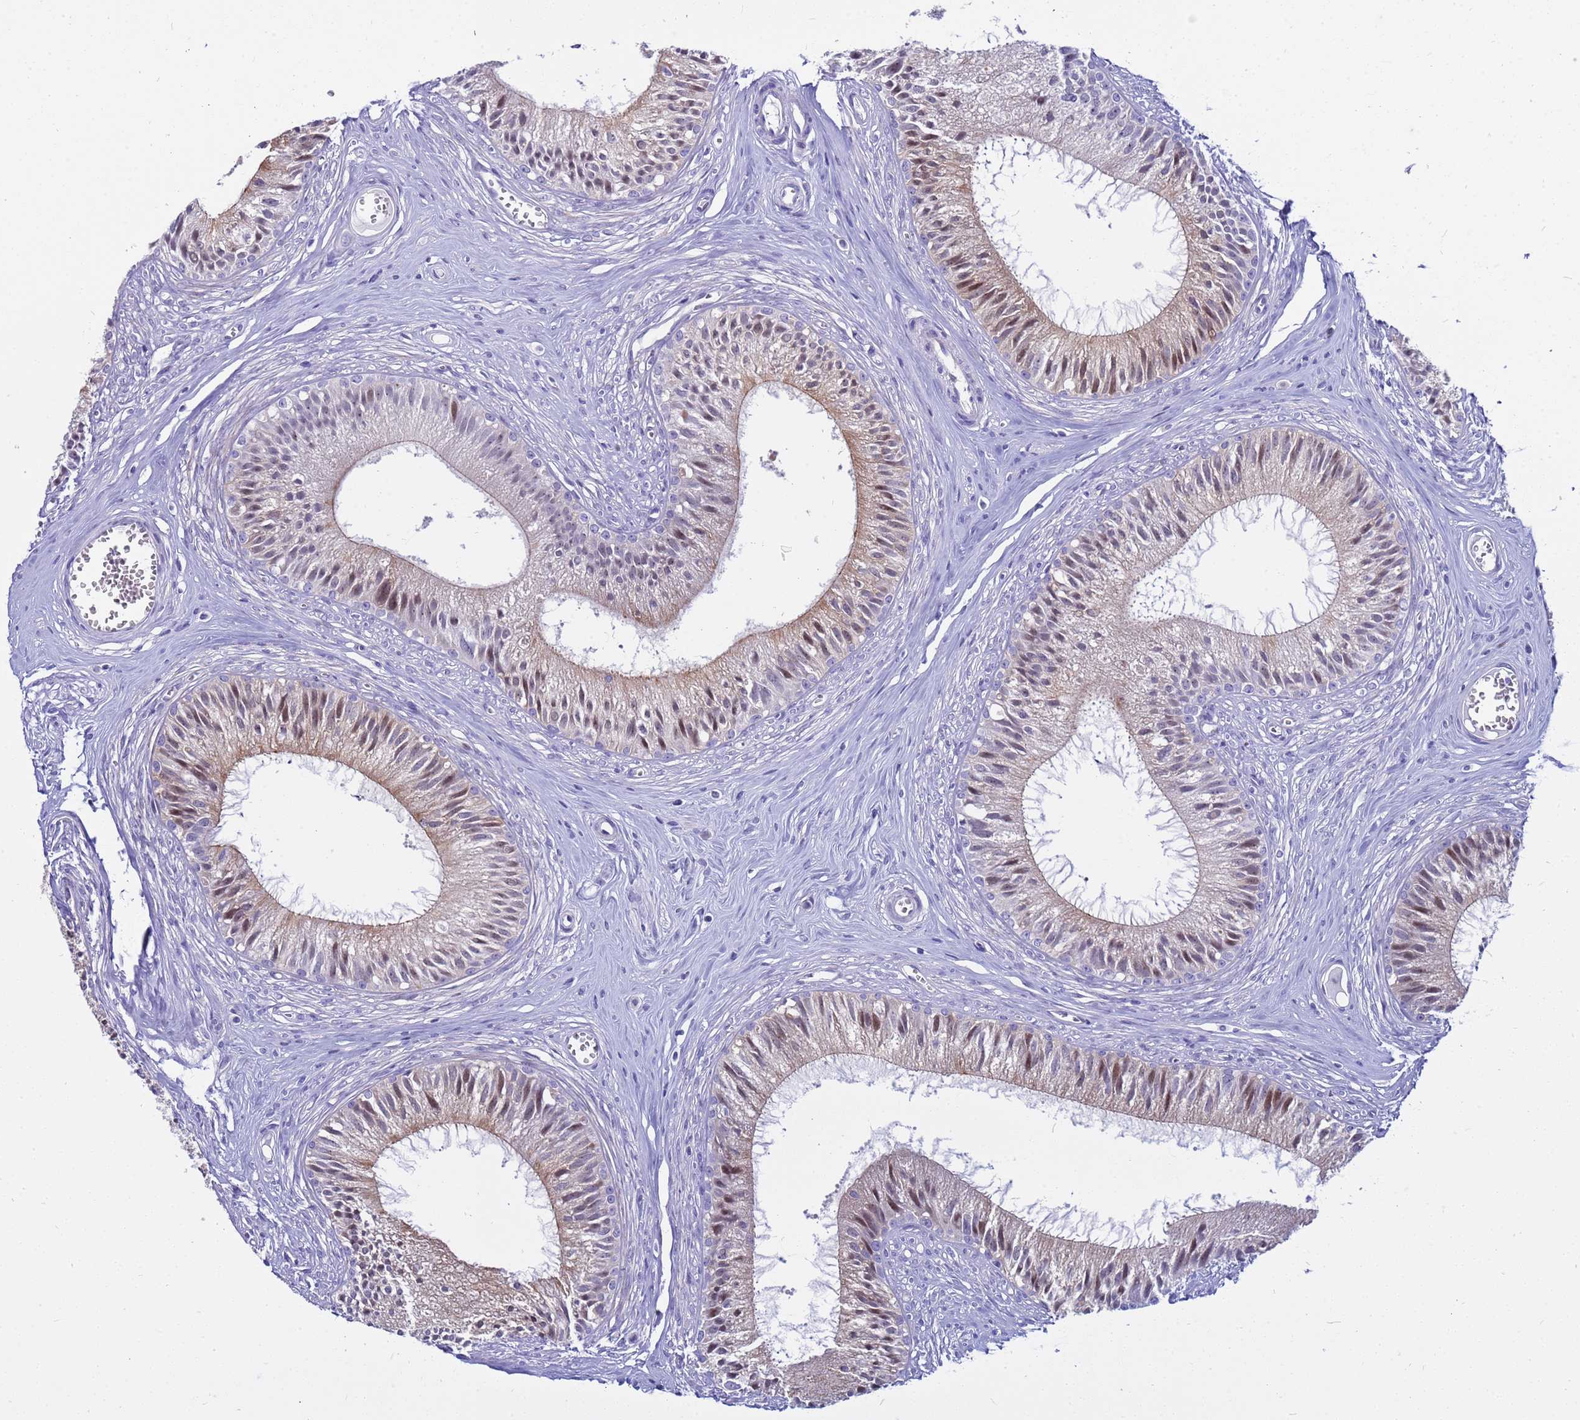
{"staining": {"intensity": "moderate", "quantity": "25%-75%", "location": "nuclear"}, "tissue": "epididymis", "cell_type": "Glandular cells", "image_type": "normal", "snomed": [{"axis": "morphology", "description": "Normal tissue, NOS"}, {"axis": "topography", "description": "Epididymis"}], "caption": "A brown stain highlights moderate nuclear staining of a protein in glandular cells of unremarkable human epididymis.", "gene": "LRATD1", "patient": {"sex": "male", "age": 36}}